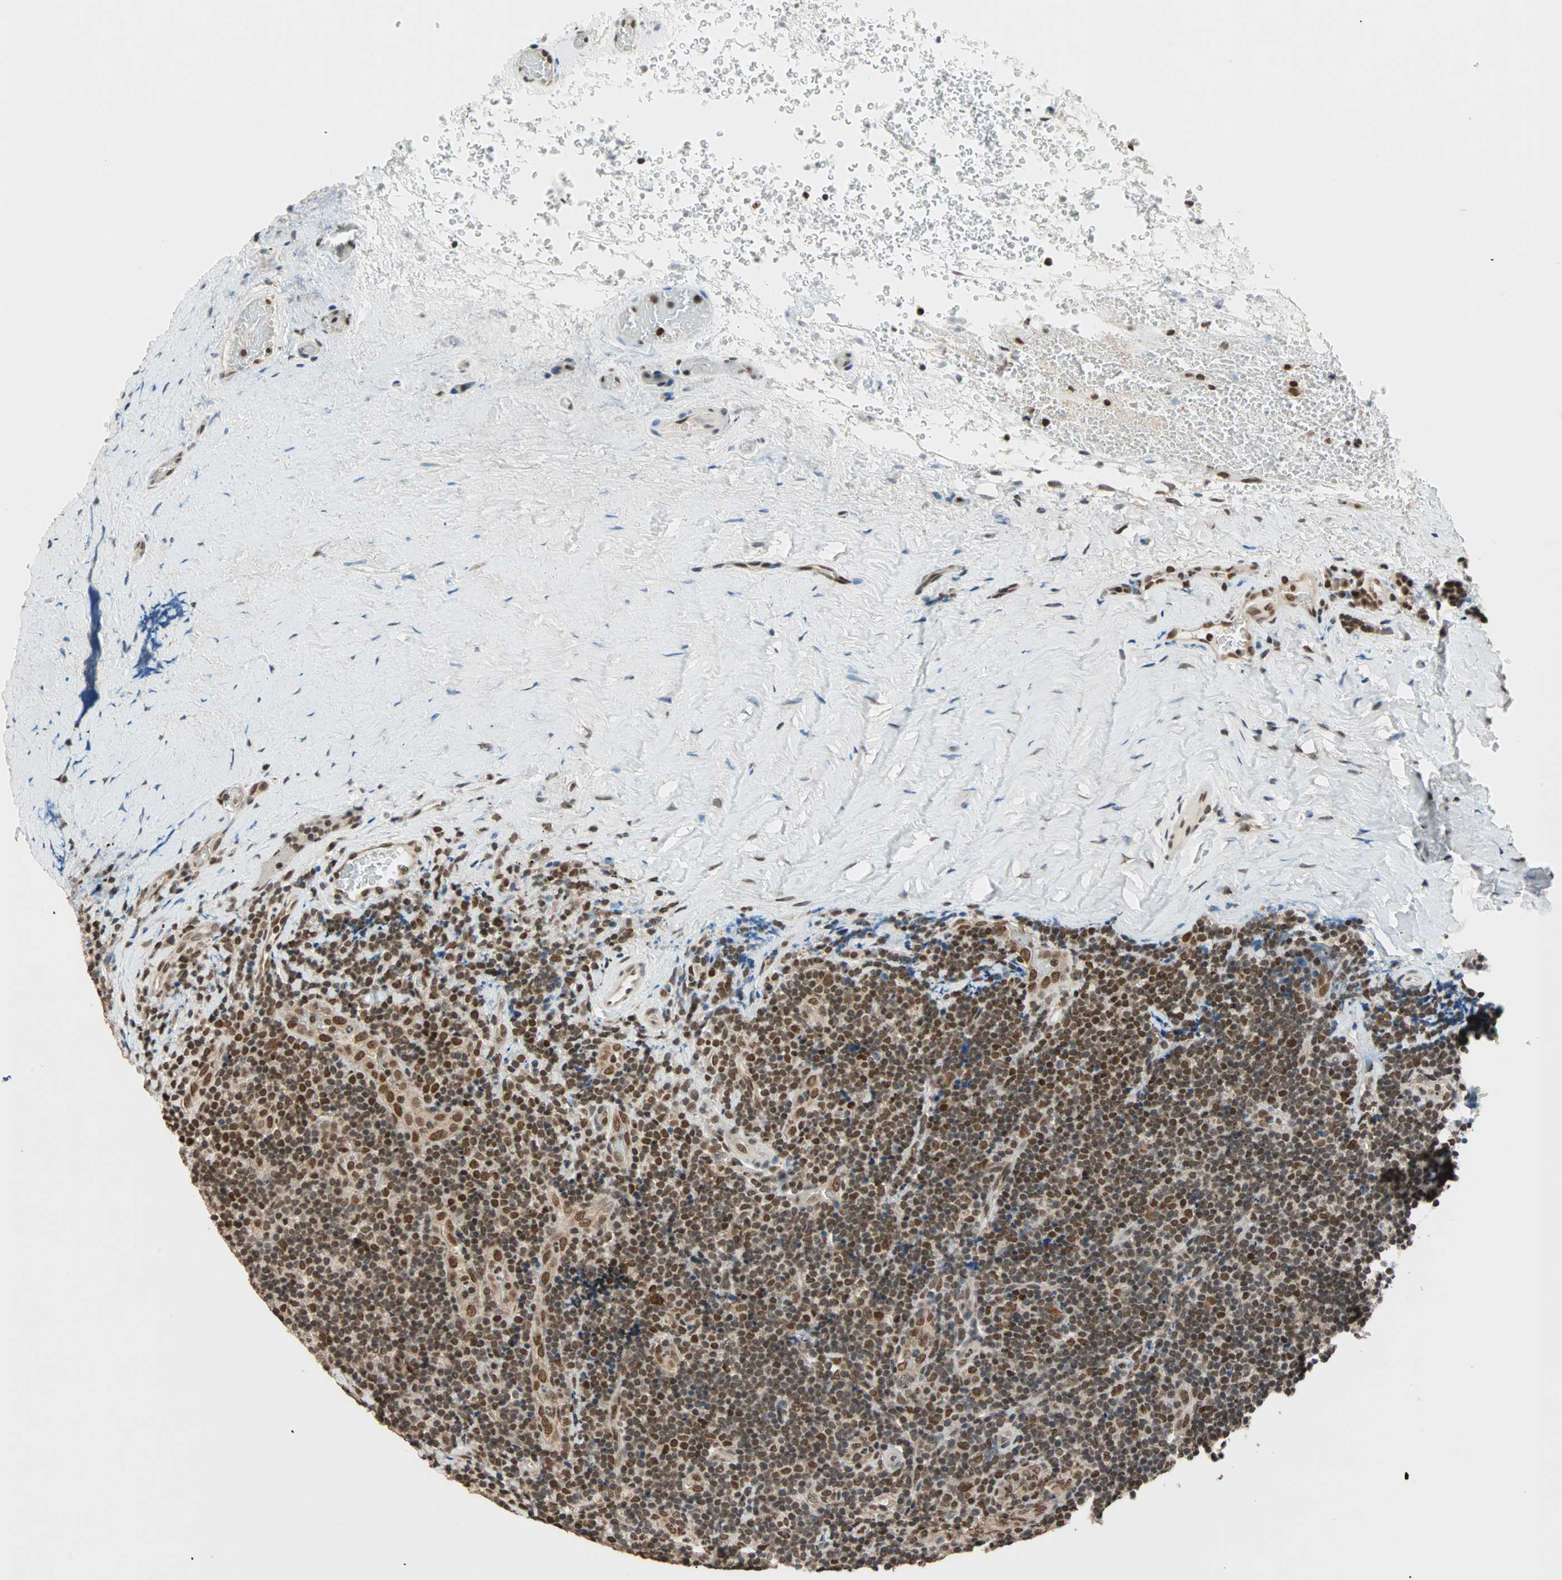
{"staining": {"intensity": "strong", "quantity": ">75%", "location": "nuclear"}, "tissue": "lymphoma", "cell_type": "Tumor cells", "image_type": "cancer", "snomed": [{"axis": "morphology", "description": "Malignant lymphoma, non-Hodgkin's type, High grade"}, {"axis": "topography", "description": "Tonsil"}], "caption": "Human lymphoma stained with a protein marker reveals strong staining in tumor cells.", "gene": "DAZAP1", "patient": {"sex": "female", "age": 36}}